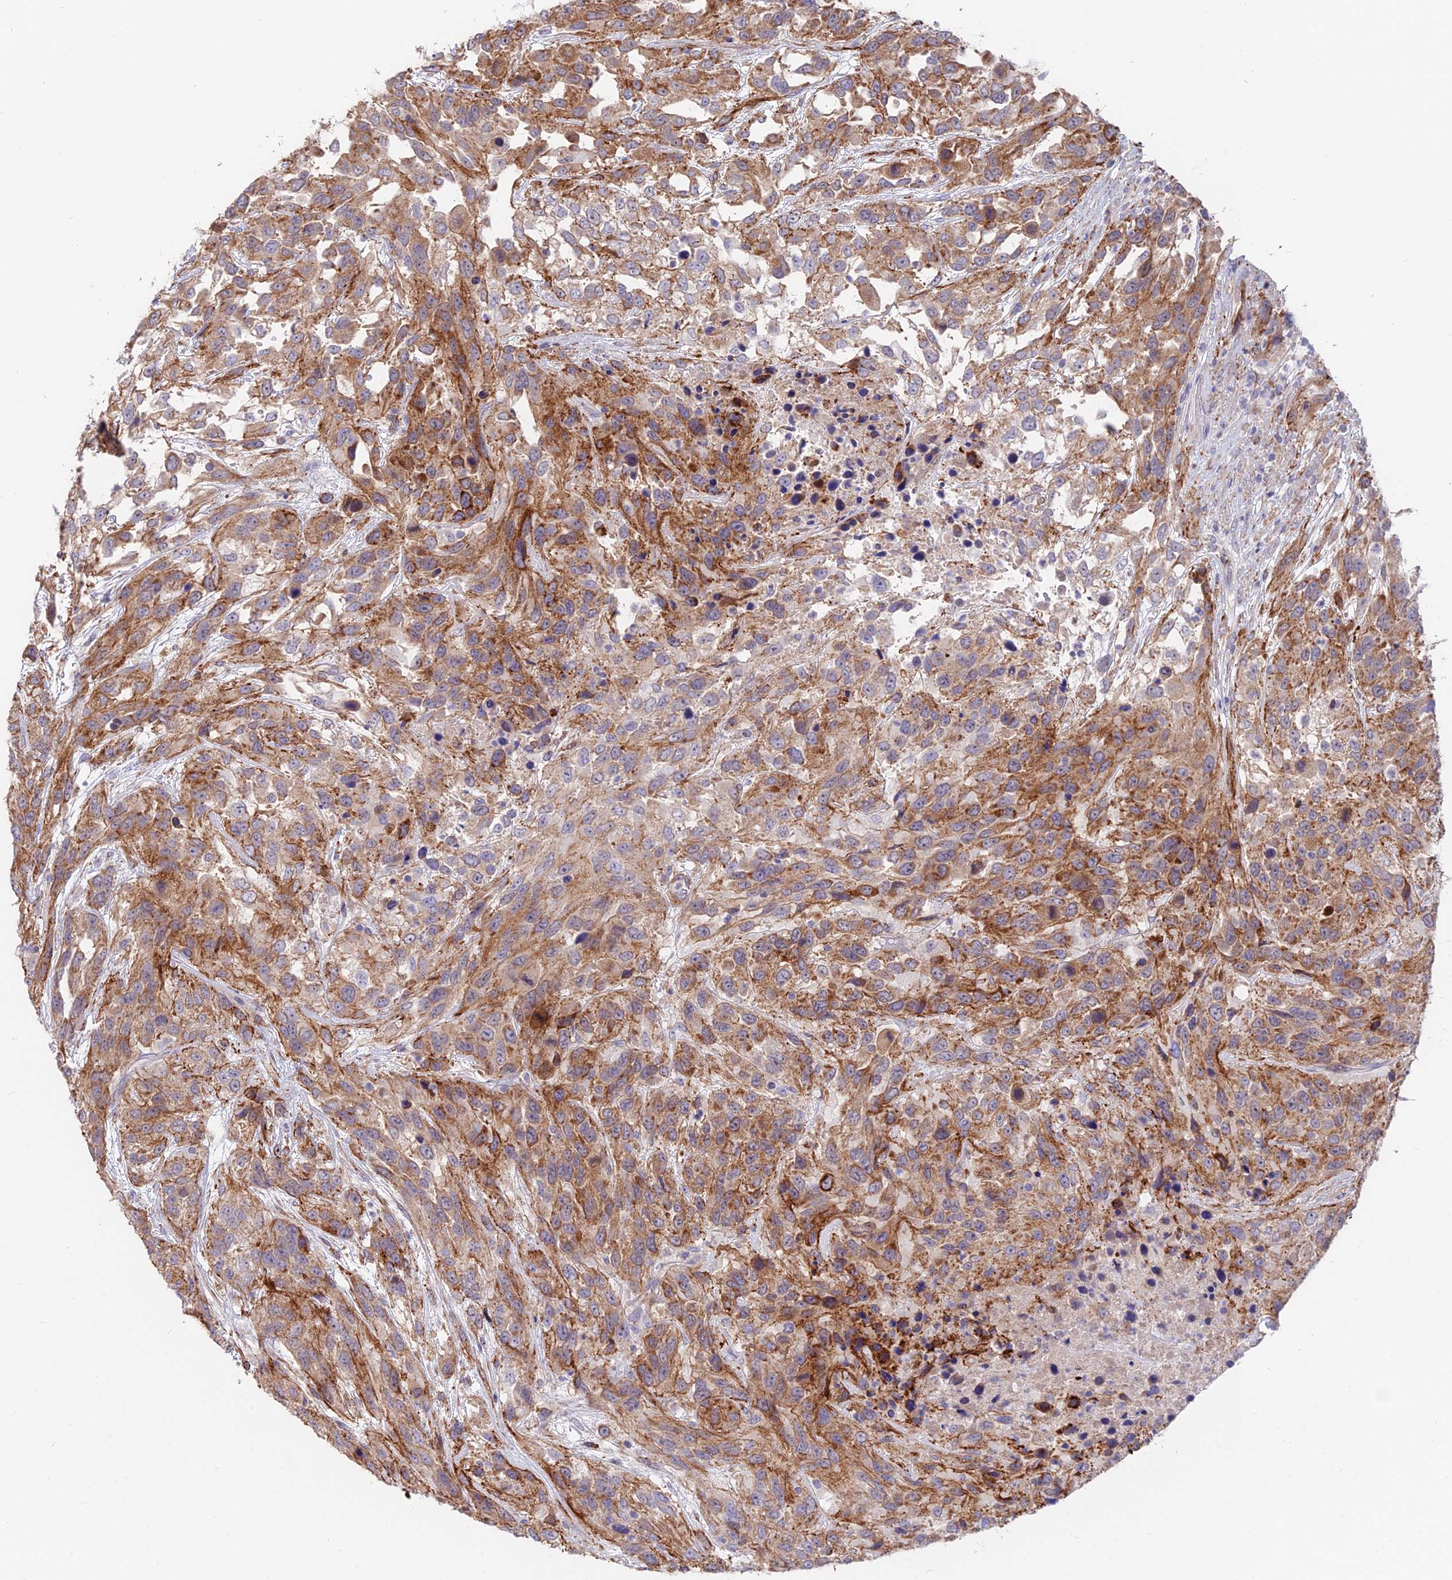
{"staining": {"intensity": "strong", "quantity": ">75%", "location": "cytoplasmic/membranous"}, "tissue": "urothelial cancer", "cell_type": "Tumor cells", "image_type": "cancer", "snomed": [{"axis": "morphology", "description": "Urothelial carcinoma, High grade"}, {"axis": "topography", "description": "Urinary bladder"}], "caption": "A high amount of strong cytoplasmic/membranous positivity is appreciated in approximately >75% of tumor cells in urothelial carcinoma (high-grade) tissue.", "gene": "TIGD6", "patient": {"sex": "female", "age": 70}}